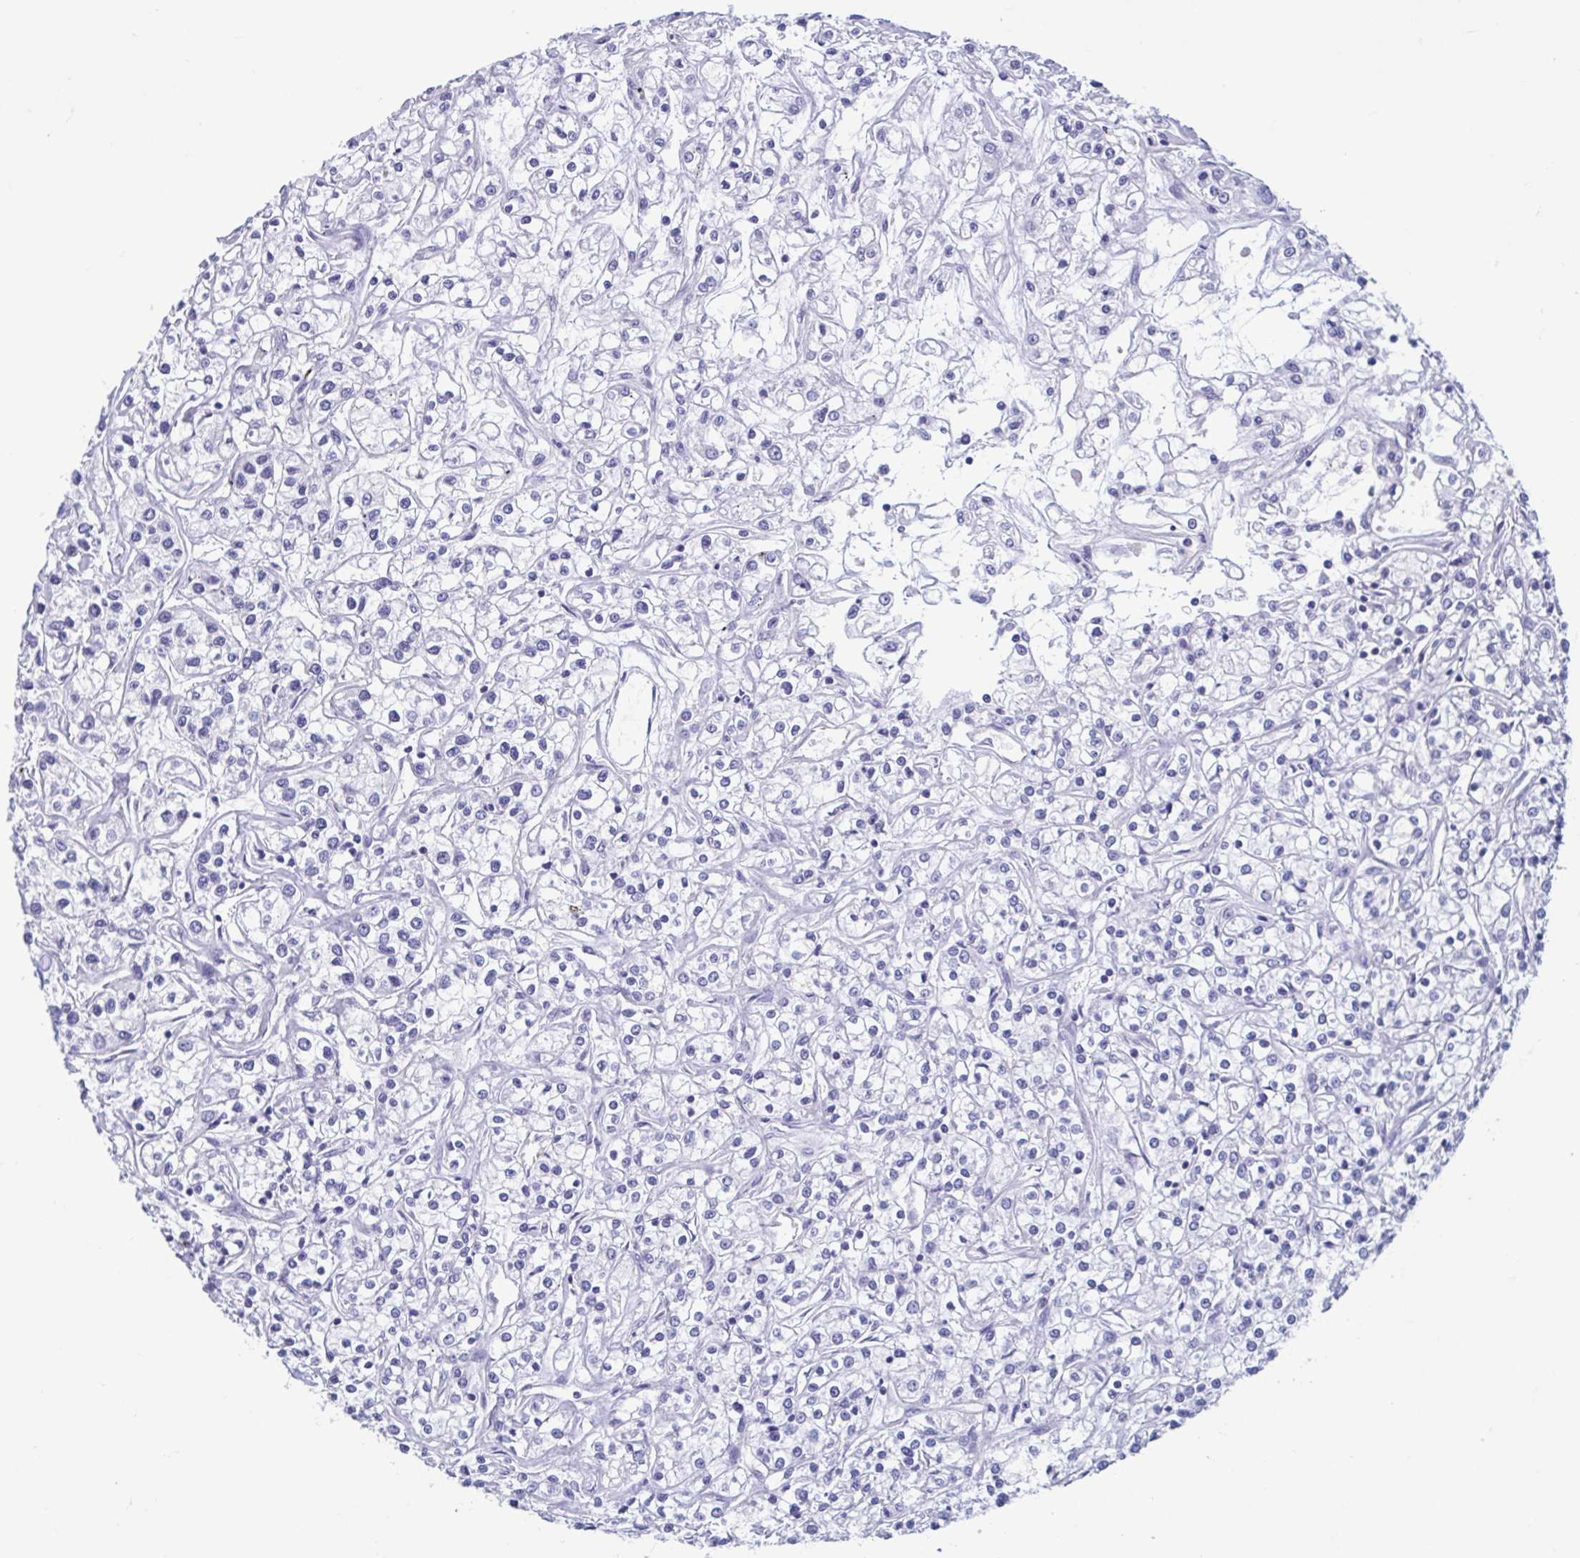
{"staining": {"intensity": "negative", "quantity": "none", "location": "none"}, "tissue": "renal cancer", "cell_type": "Tumor cells", "image_type": "cancer", "snomed": [{"axis": "morphology", "description": "Adenocarcinoma, NOS"}, {"axis": "topography", "description": "Kidney"}], "caption": "An immunohistochemistry histopathology image of renal cancer (adenocarcinoma) is shown. There is no staining in tumor cells of renal cancer (adenocarcinoma).", "gene": "MORC4", "patient": {"sex": "female", "age": 59}}